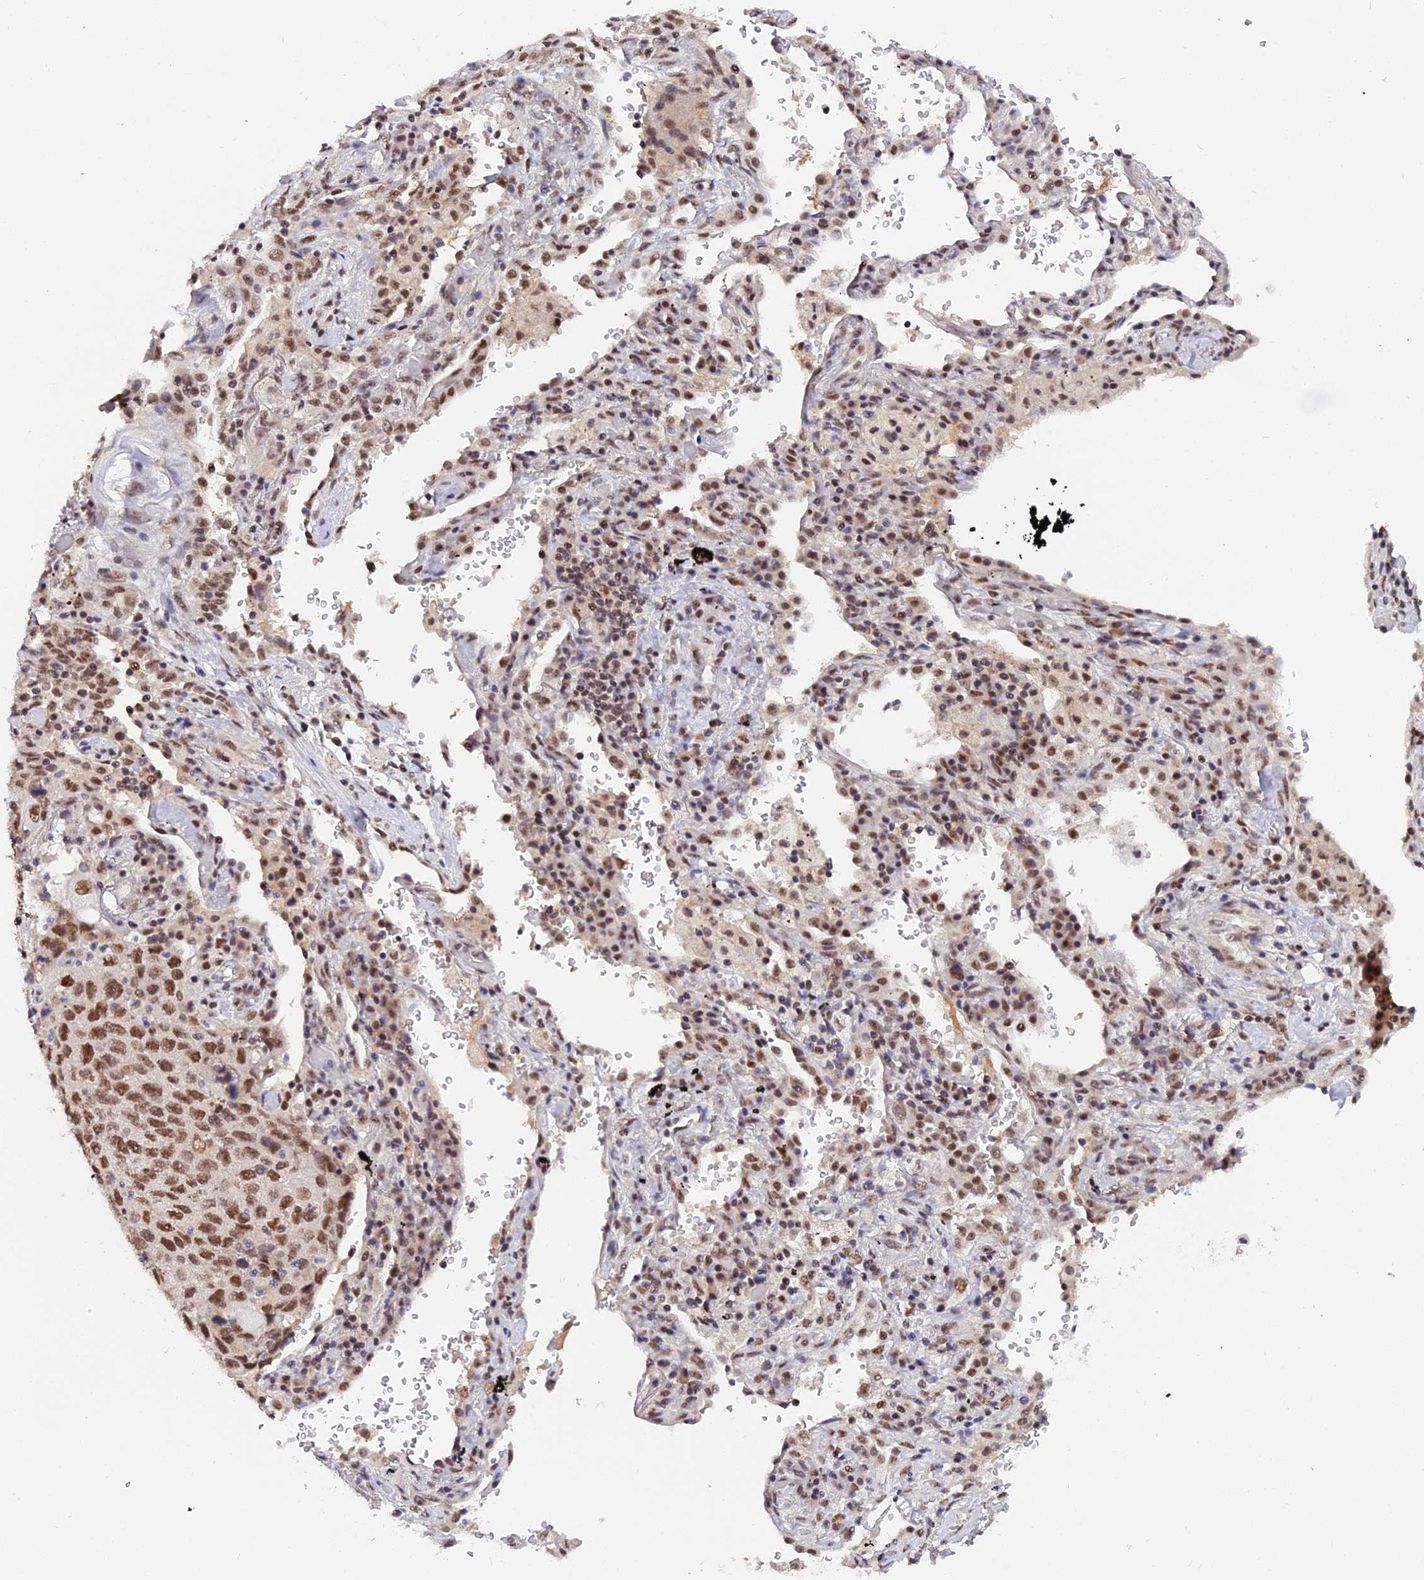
{"staining": {"intensity": "strong", "quantity": ">75%", "location": "nuclear"}, "tissue": "lung cancer", "cell_type": "Tumor cells", "image_type": "cancer", "snomed": [{"axis": "morphology", "description": "Squamous cell carcinoma, NOS"}, {"axis": "topography", "description": "Lung"}], "caption": "Immunohistochemistry of human lung cancer demonstrates high levels of strong nuclear positivity in about >75% of tumor cells. Immunohistochemistry (ihc) stains the protein of interest in brown and the nuclei are stained blue.", "gene": "EXOSC3", "patient": {"sex": "female", "age": 63}}